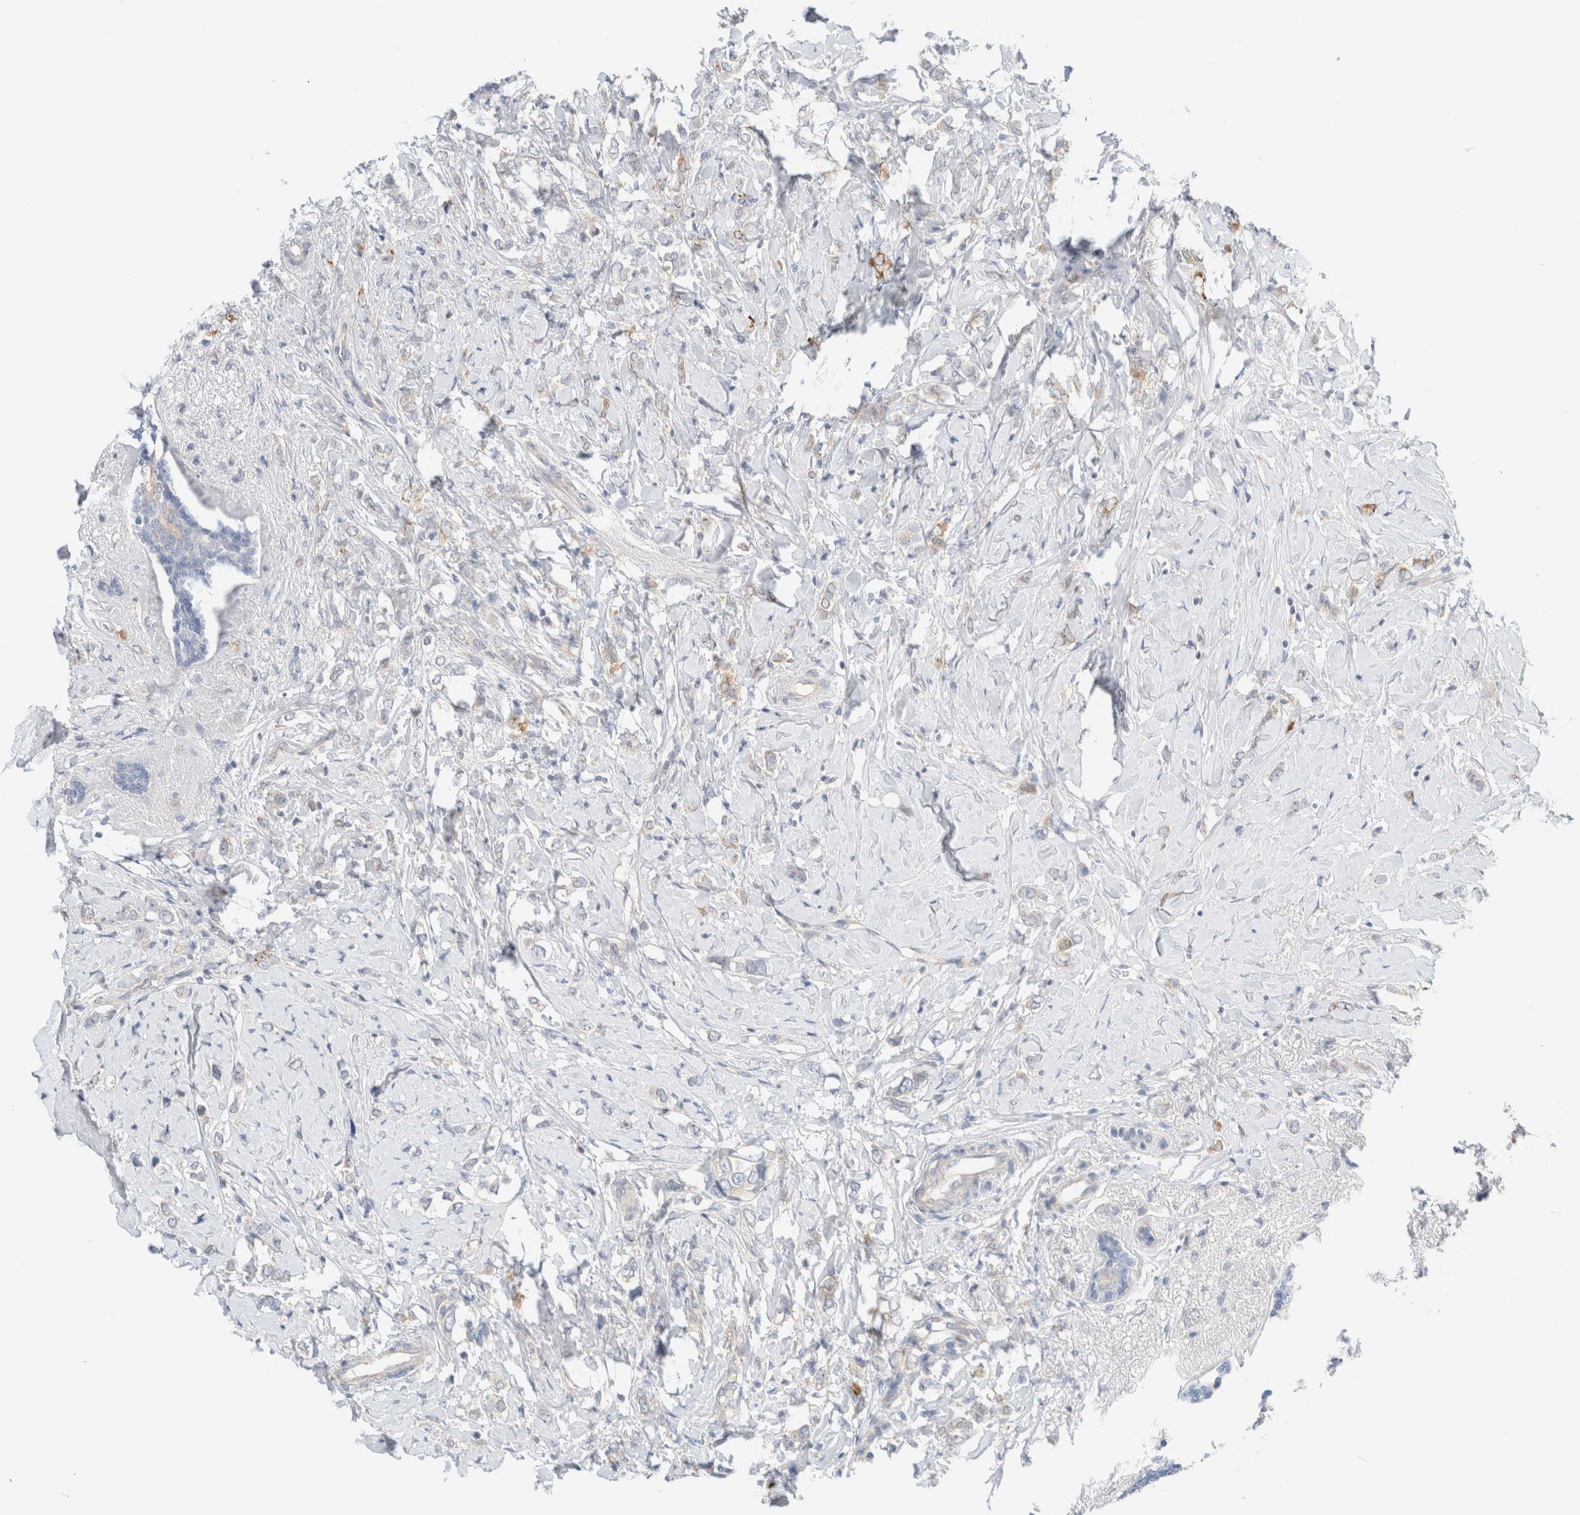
{"staining": {"intensity": "moderate", "quantity": "<25%", "location": "cytoplasmic/membranous"}, "tissue": "breast cancer", "cell_type": "Tumor cells", "image_type": "cancer", "snomed": [{"axis": "morphology", "description": "Normal tissue, NOS"}, {"axis": "morphology", "description": "Lobular carcinoma"}, {"axis": "topography", "description": "Breast"}], "caption": "Immunohistochemistry (IHC) histopathology image of human breast cancer (lobular carcinoma) stained for a protein (brown), which reveals low levels of moderate cytoplasmic/membranous staining in about <25% of tumor cells.", "gene": "SDR16C5", "patient": {"sex": "female", "age": 47}}